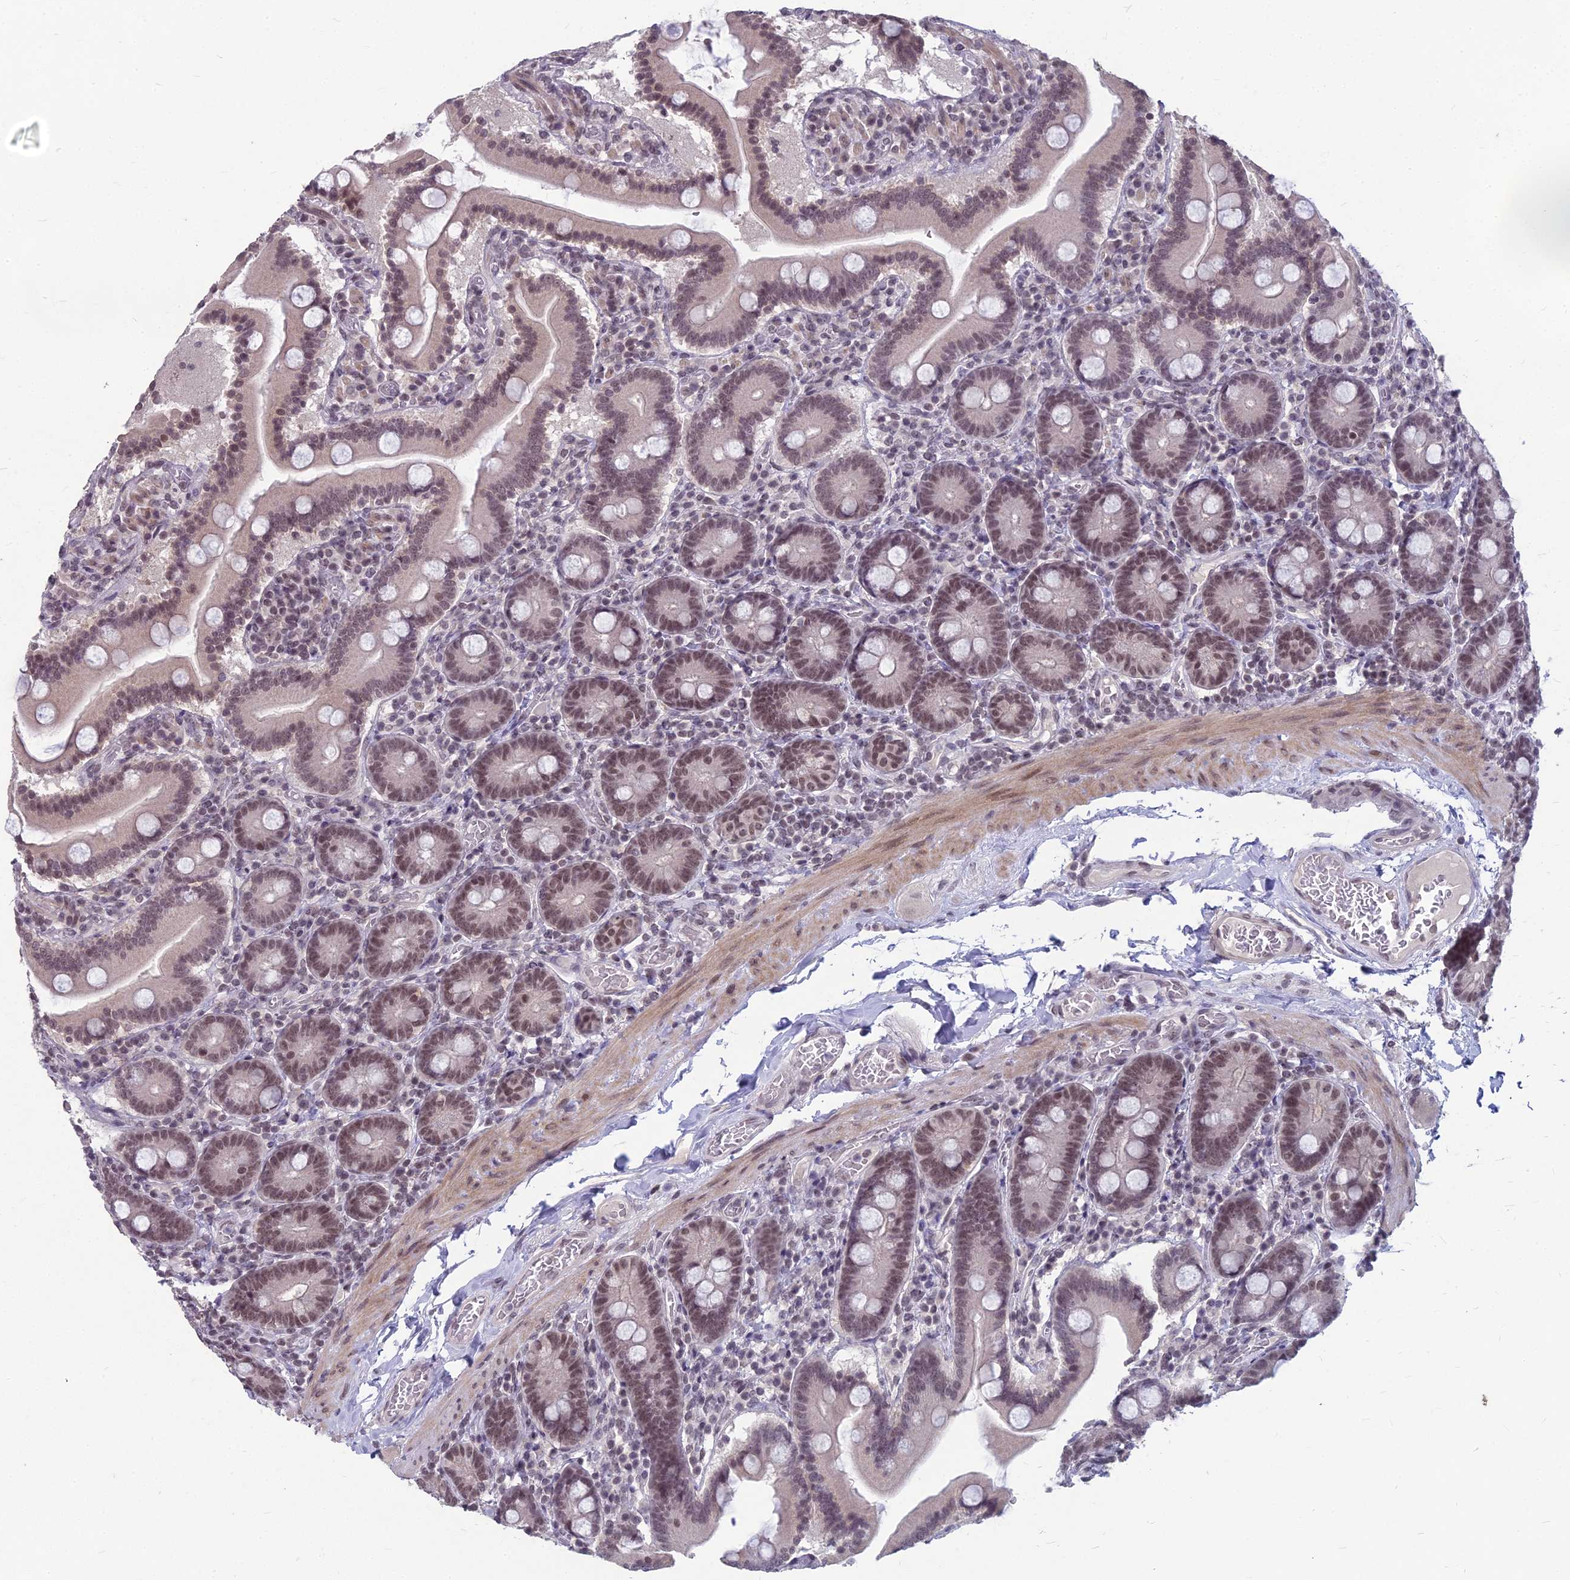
{"staining": {"intensity": "moderate", "quantity": "25%-75%", "location": "nuclear"}, "tissue": "duodenum", "cell_type": "Glandular cells", "image_type": "normal", "snomed": [{"axis": "morphology", "description": "Normal tissue, NOS"}, {"axis": "topography", "description": "Duodenum"}], "caption": "This is a histology image of IHC staining of unremarkable duodenum, which shows moderate positivity in the nuclear of glandular cells.", "gene": "KAT7", "patient": {"sex": "male", "age": 55}}